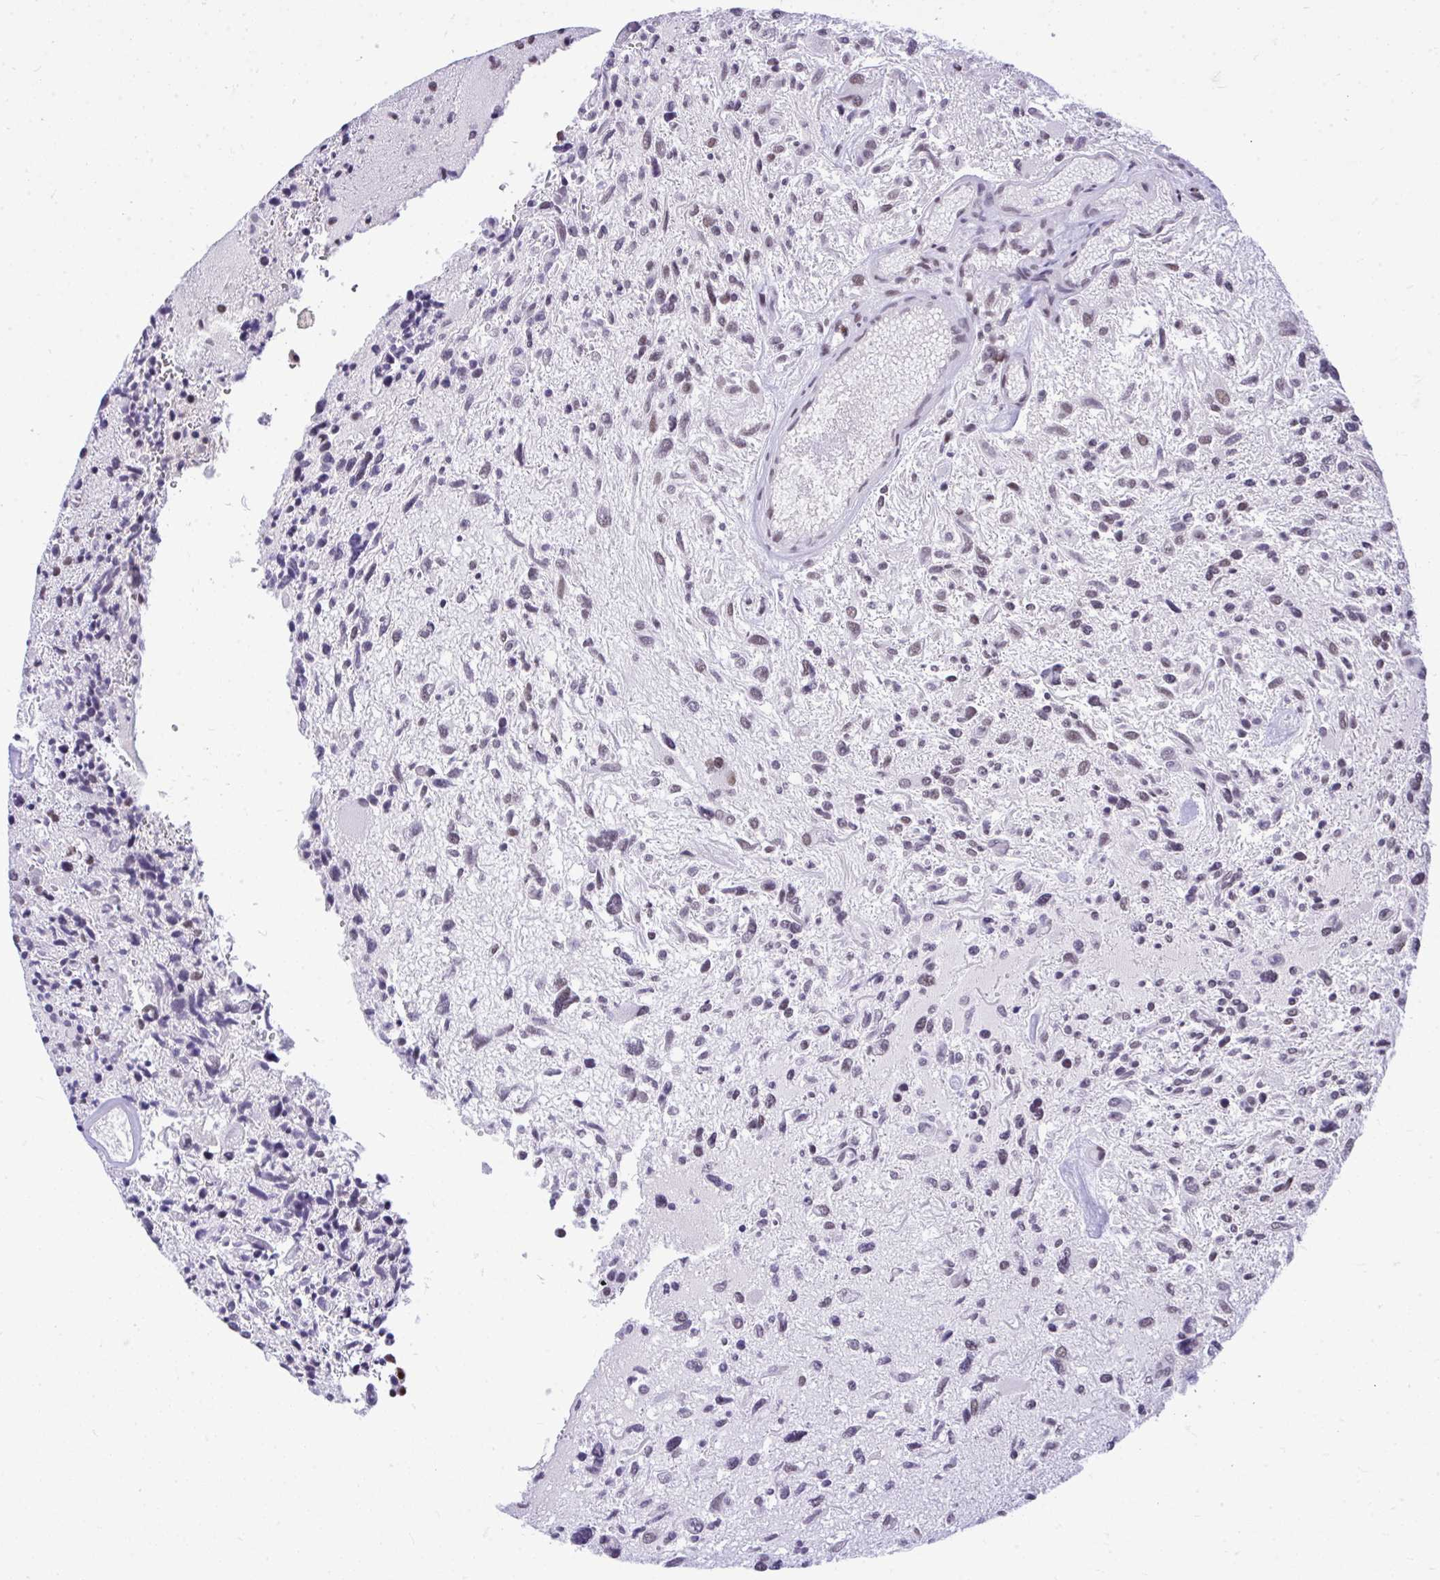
{"staining": {"intensity": "moderate", "quantity": "25%-75%", "location": "nuclear"}, "tissue": "glioma", "cell_type": "Tumor cells", "image_type": "cancer", "snomed": [{"axis": "morphology", "description": "Glioma, malignant, High grade"}, {"axis": "topography", "description": "Brain"}], "caption": "Malignant glioma (high-grade) was stained to show a protein in brown. There is medium levels of moderate nuclear staining in approximately 25%-75% of tumor cells.", "gene": "PRPF19", "patient": {"sex": "female", "age": 11}}